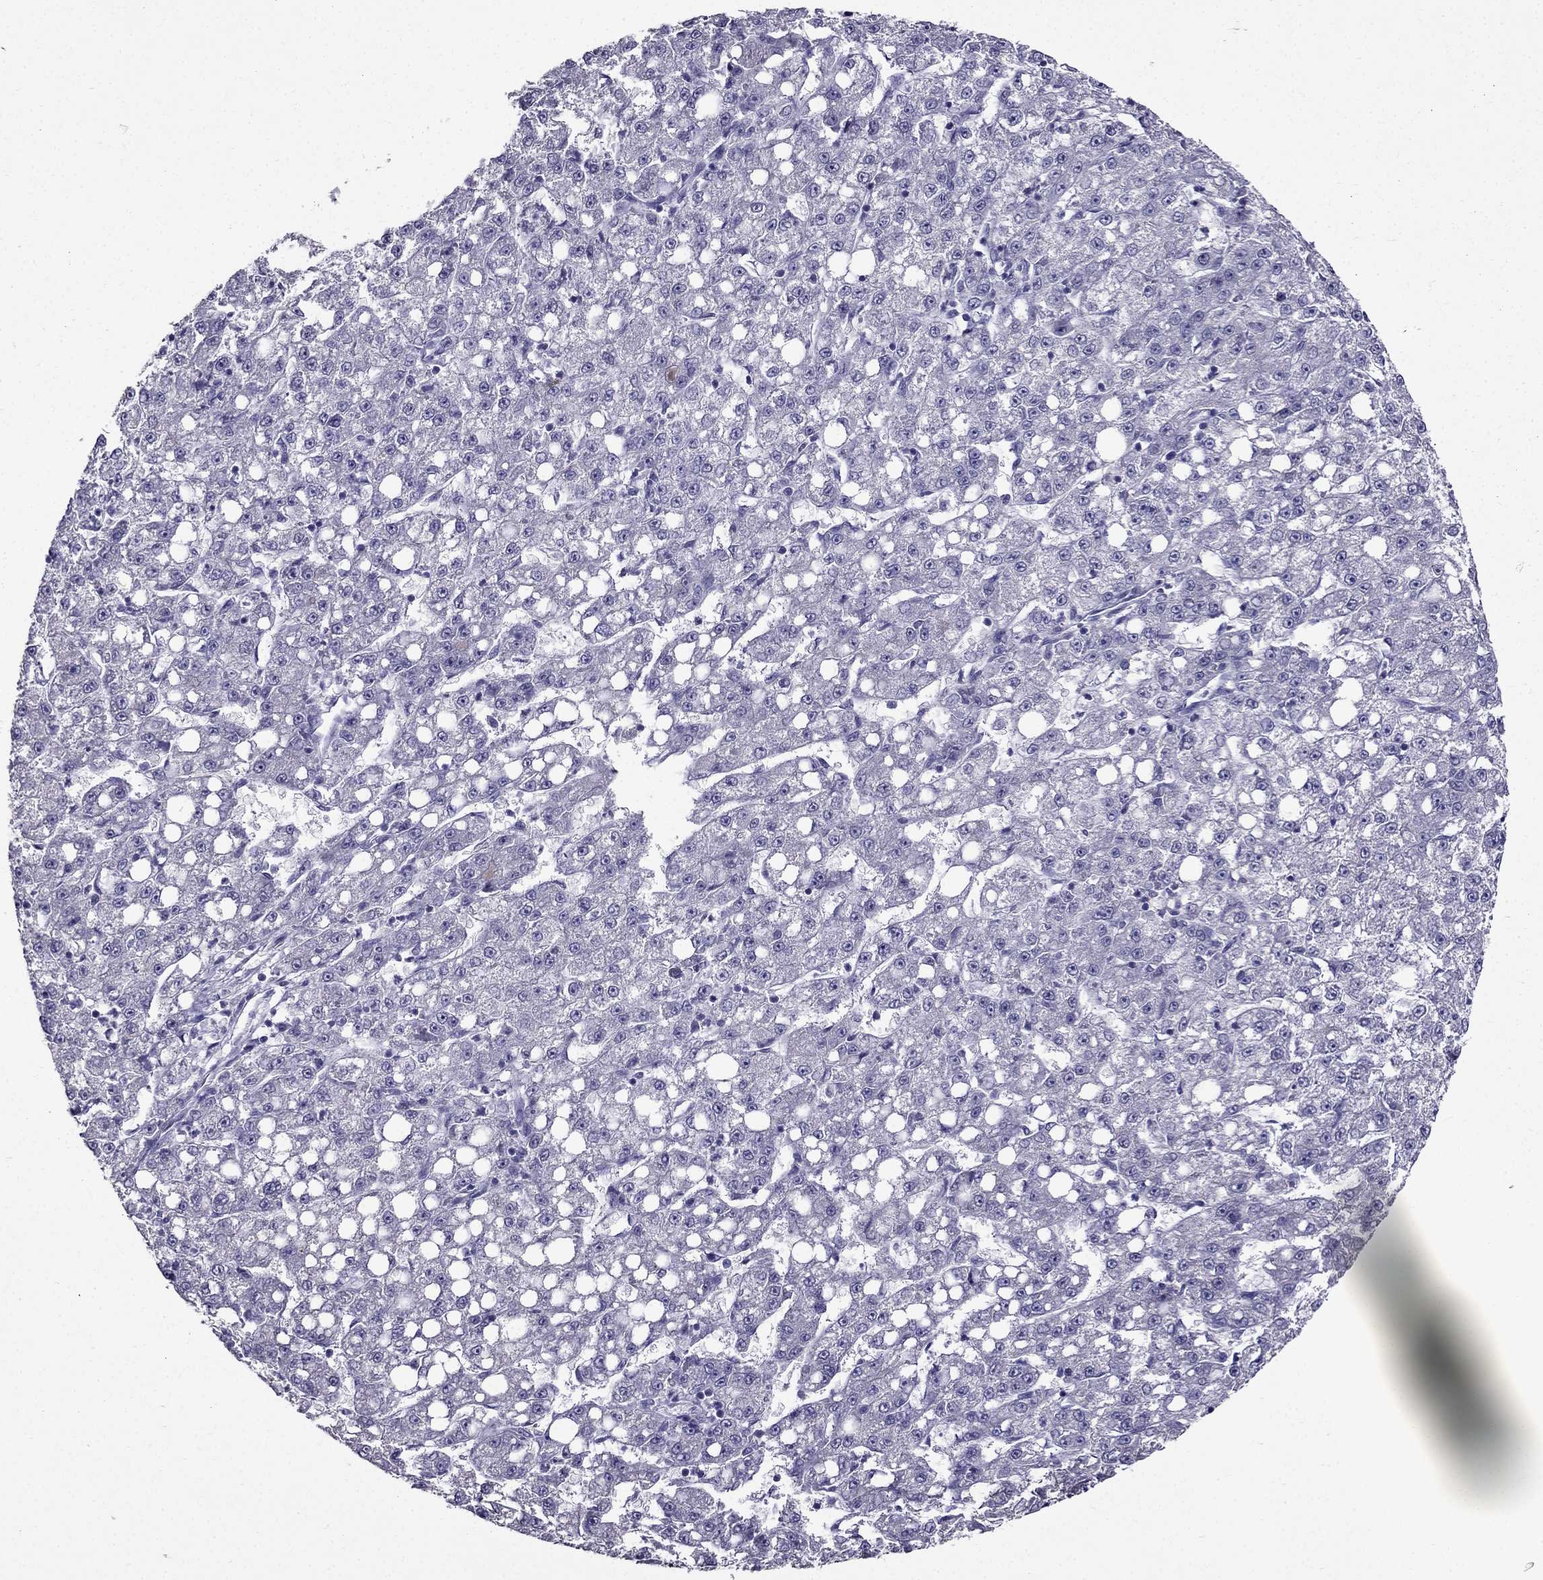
{"staining": {"intensity": "negative", "quantity": "none", "location": "none"}, "tissue": "liver cancer", "cell_type": "Tumor cells", "image_type": "cancer", "snomed": [{"axis": "morphology", "description": "Carcinoma, Hepatocellular, NOS"}, {"axis": "topography", "description": "Liver"}], "caption": "Liver hepatocellular carcinoma was stained to show a protein in brown. There is no significant staining in tumor cells.", "gene": "DUSP15", "patient": {"sex": "female", "age": 65}}